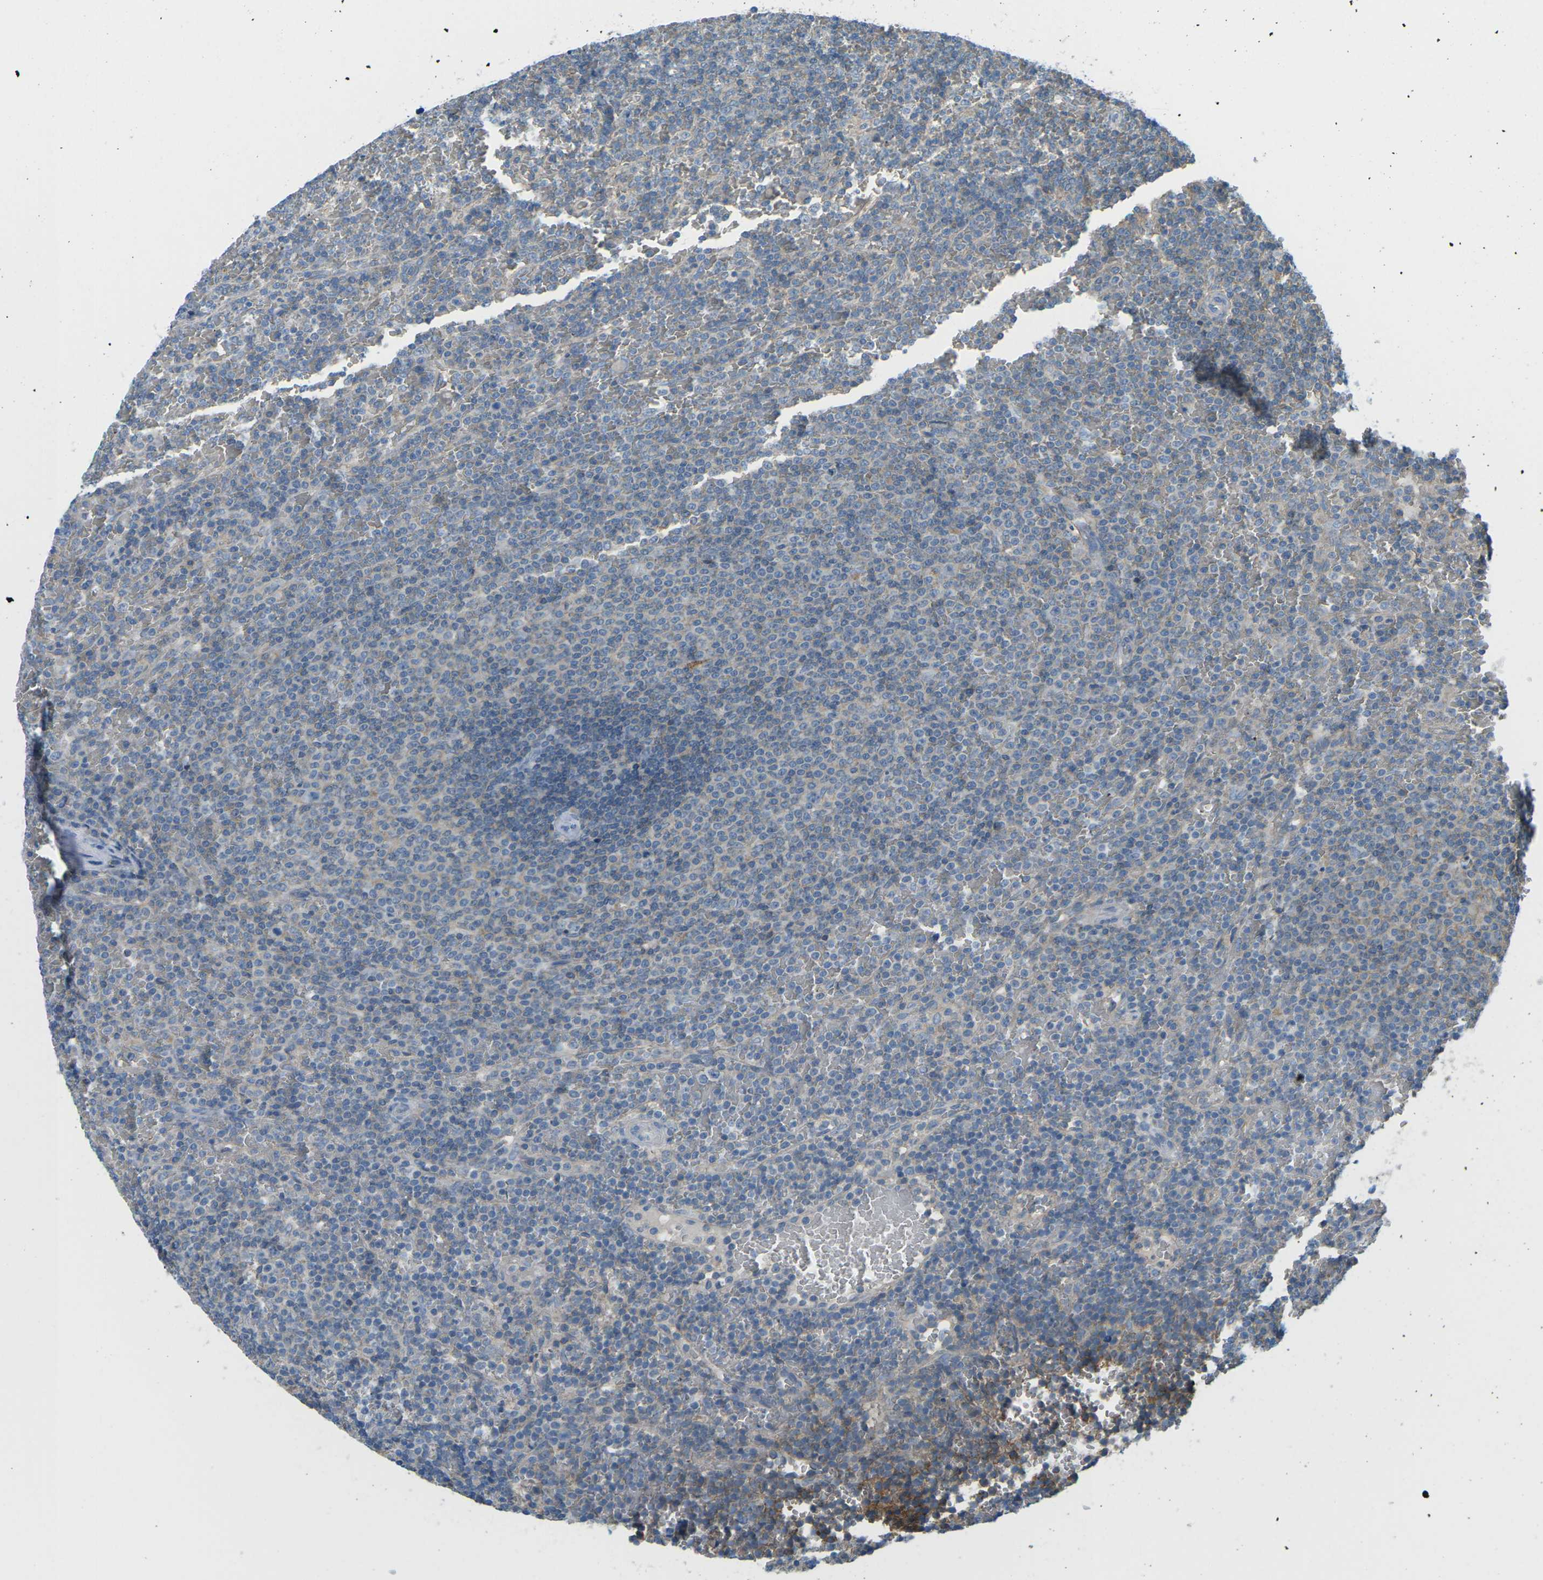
{"staining": {"intensity": "negative", "quantity": "none", "location": "none"}, "tissue": "lymphoma", "cell_type": "Tumor cells", "image_type": "cancer", "snomed": [{"axis": "morphology", "description": "Malignant lymphoma, non-Hodgkin's type, Low grade"}, {"axis": "topography", "description": "Spleen"}], "caption": "A histopathology image of low-grade malignant lymphoma, non-Hodgkin's type stained for a protein shows no brown staining in tumor cells. The staining was performed using DAB to visualize the protein expression in brown, while the nuclei were stained in blue with hematoxylin (Magnification: 20x).", "gene": "CD47", "patient": {"sex": "female", "age": 77}}